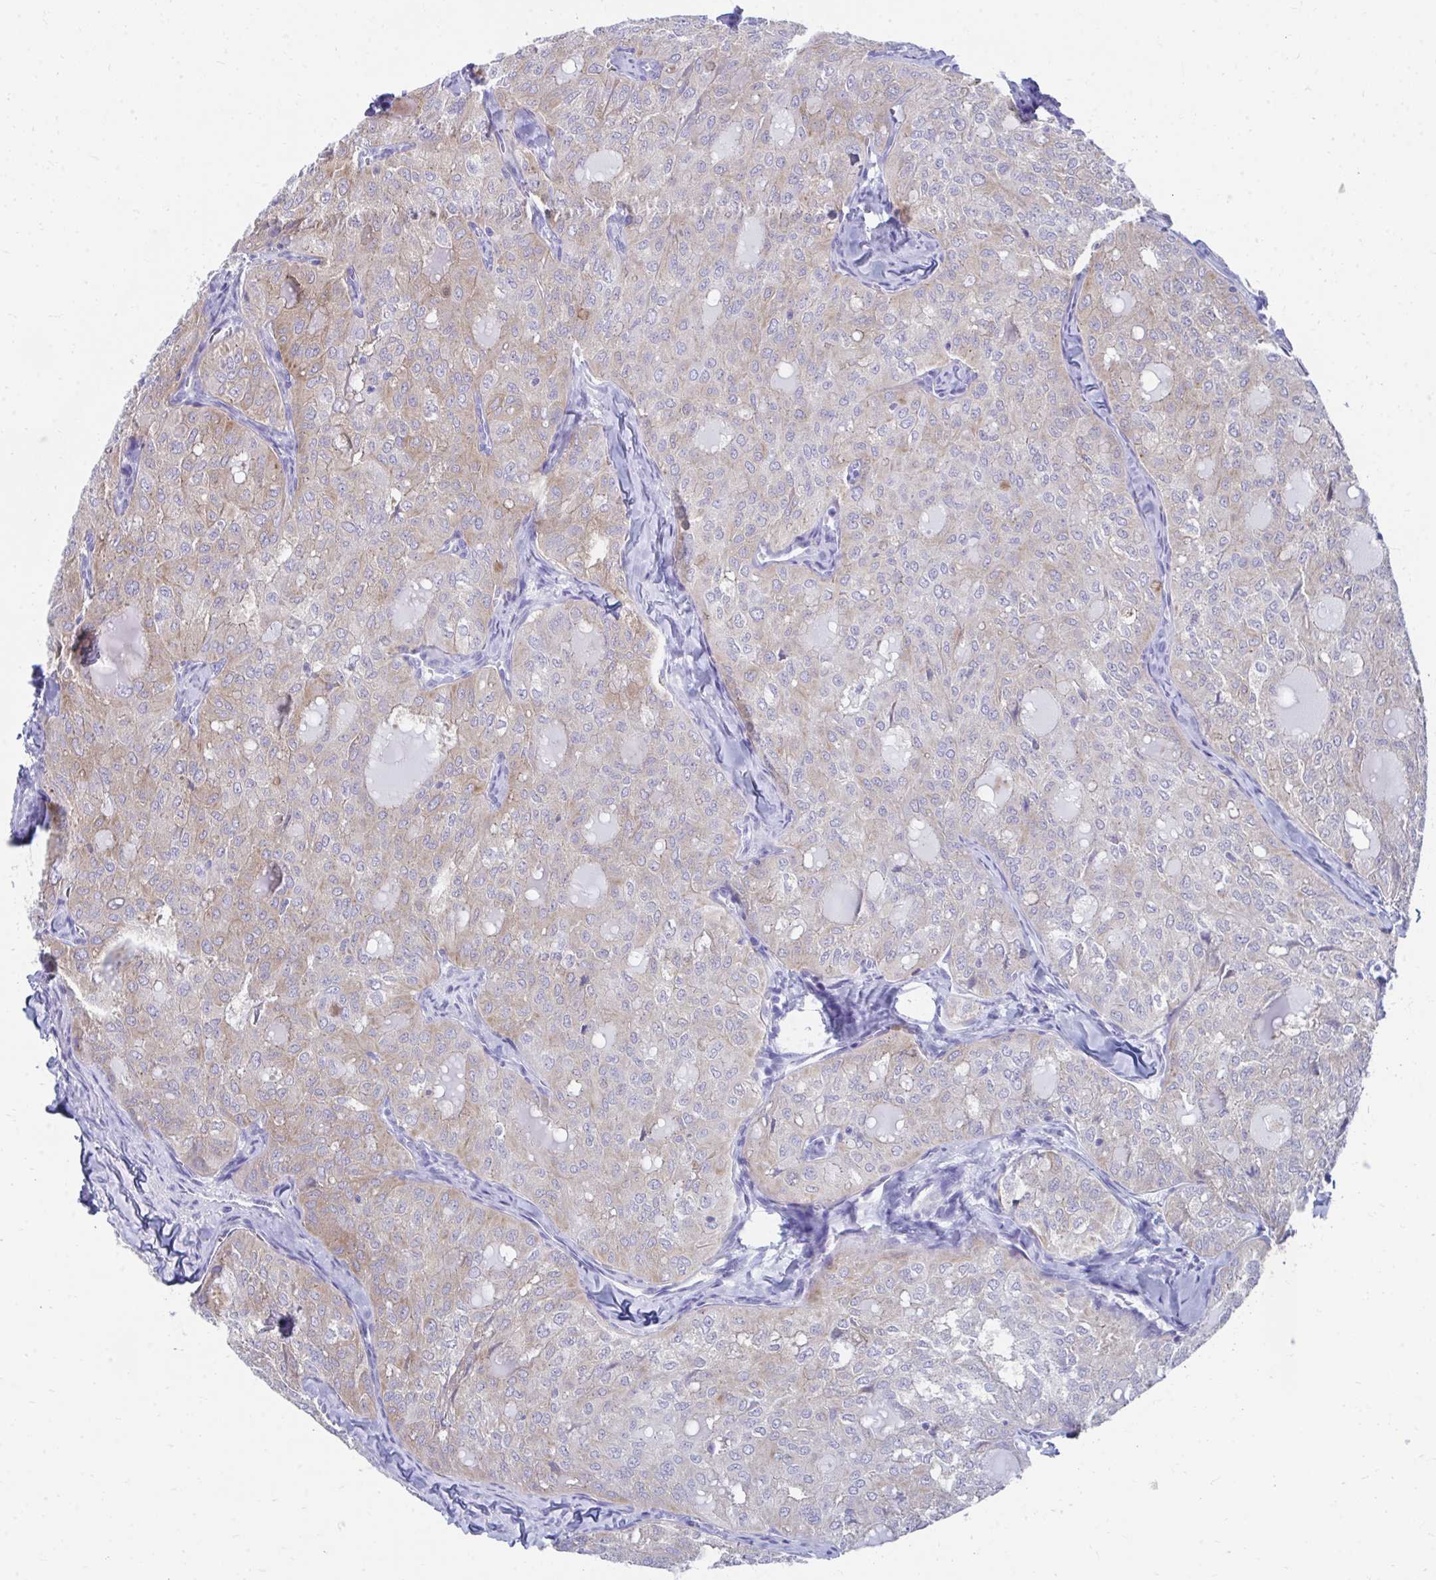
{"staining": {"intensity": "weak", "quantity": "25%-75%", "location": "cytoplasmic/membranous"}, "tissue": "thyroid cancer", "cell_type": "Tumor cells", "image_type": "cancer", "snomed": [{"axis": "morphology", "description": "Follicular adenoma carcinoma, NOS"}, {"axis": "topography", "description": "Thyroid gland"}], "caption": "A high-resolution histopathology image shows IHC staining of follicular adenoma carcinoma (thyroid), which demonstrates weak cytoplasmic/membranous expression in approximately 25%-75% of tumor cells.", "gene": "HGD", "patient": {"sex": "male", "age": 75}}